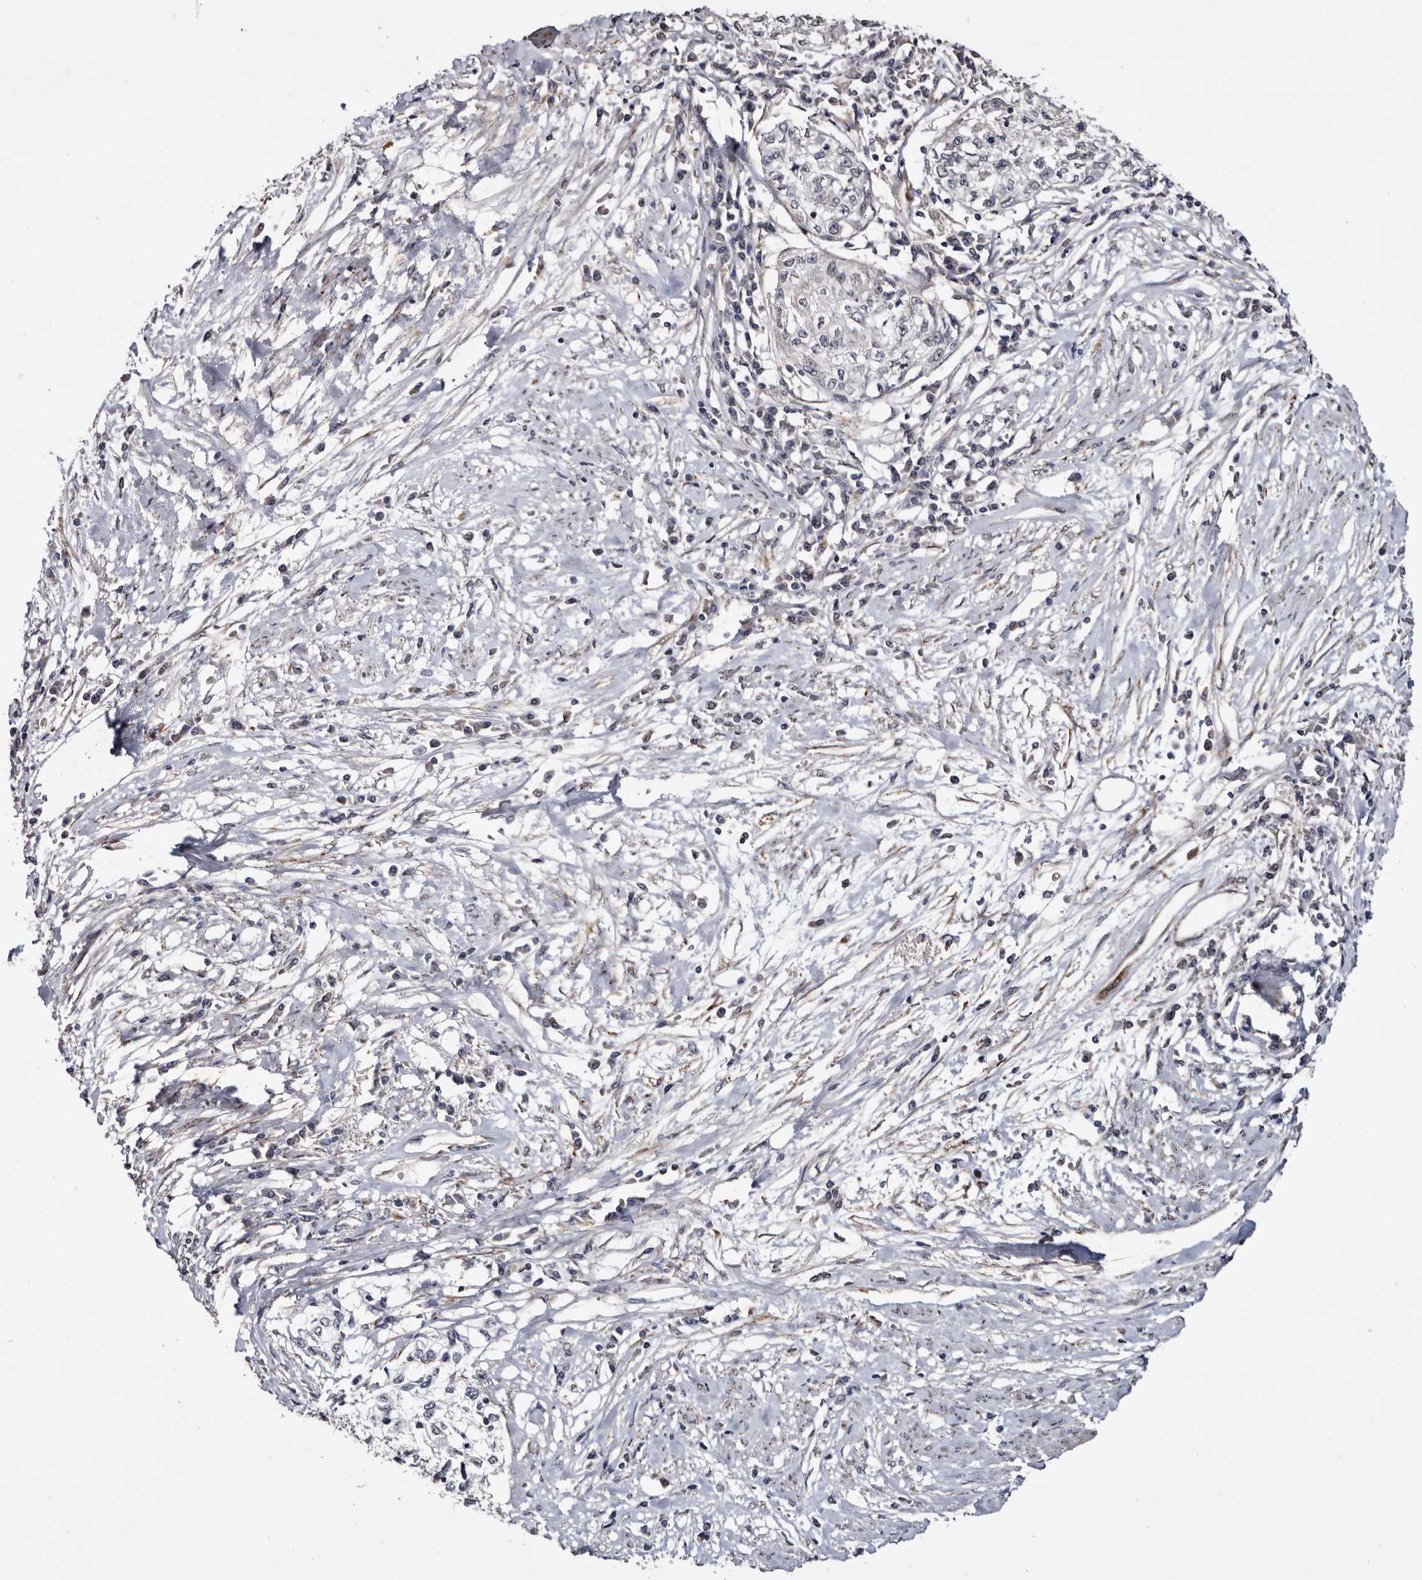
{"staining": {"intensity": "negative", "quantity": "none", "location": "none"}, "tissue": "cervical cancer", "cell_type": "Tumor cells", "image_type": "cancer", "snomed": [{"axis": "morphology", "description": "Squamous cell carcinoma, NOS"}, {"axis": "topography", "description": "Cervix"}], "caption": "Tumor cells are negative for brown protein staining in cervical squamous cell carcinoma. The staining was performed using DAB (3,3'-diaminobenzidine) to visualize the protein expression in brown, while the nuclei were stained in blue with hematoxylin (Magnification: 20x).", "gene": "ARMCX2", "patient": {"sex": "female", "age": 57}}